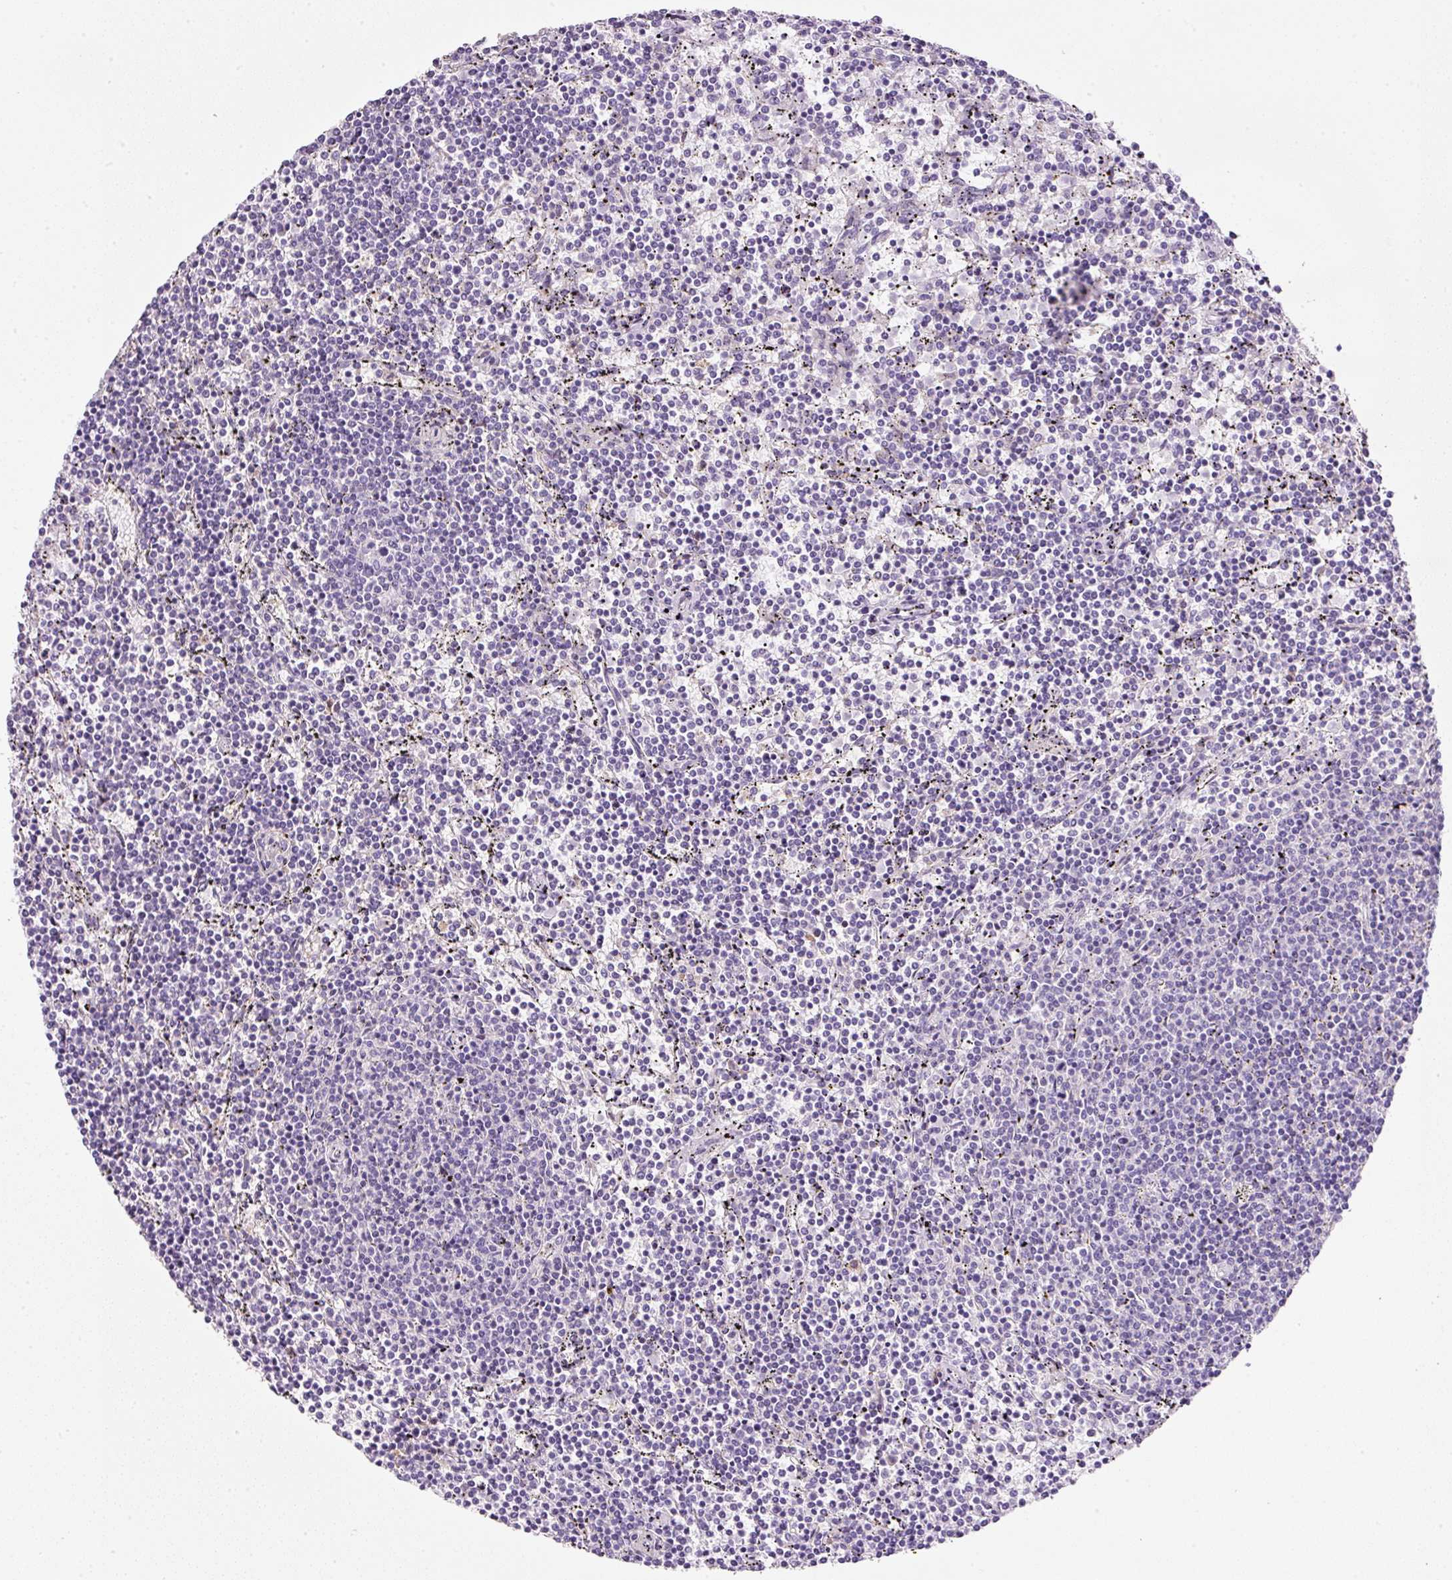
{"staining": {"intensity": "negative", "quantity": "none", "location": "none"}, "tissue": "lymphoma", "cell_type": "Tumor cells", "image_type": "cancer", "snomed": [{"axis": "morphology", "description": "Malignant lymphoma, non-Hodgkin's type, Low grade"}, {"axis": "topography", "description": "Spleen"}], "caption": "Protein analysis of lymphoma displays no significant positivity in tumor cells.", "gene": "SRC", "patient": {"sex": "female", "age": 50}}